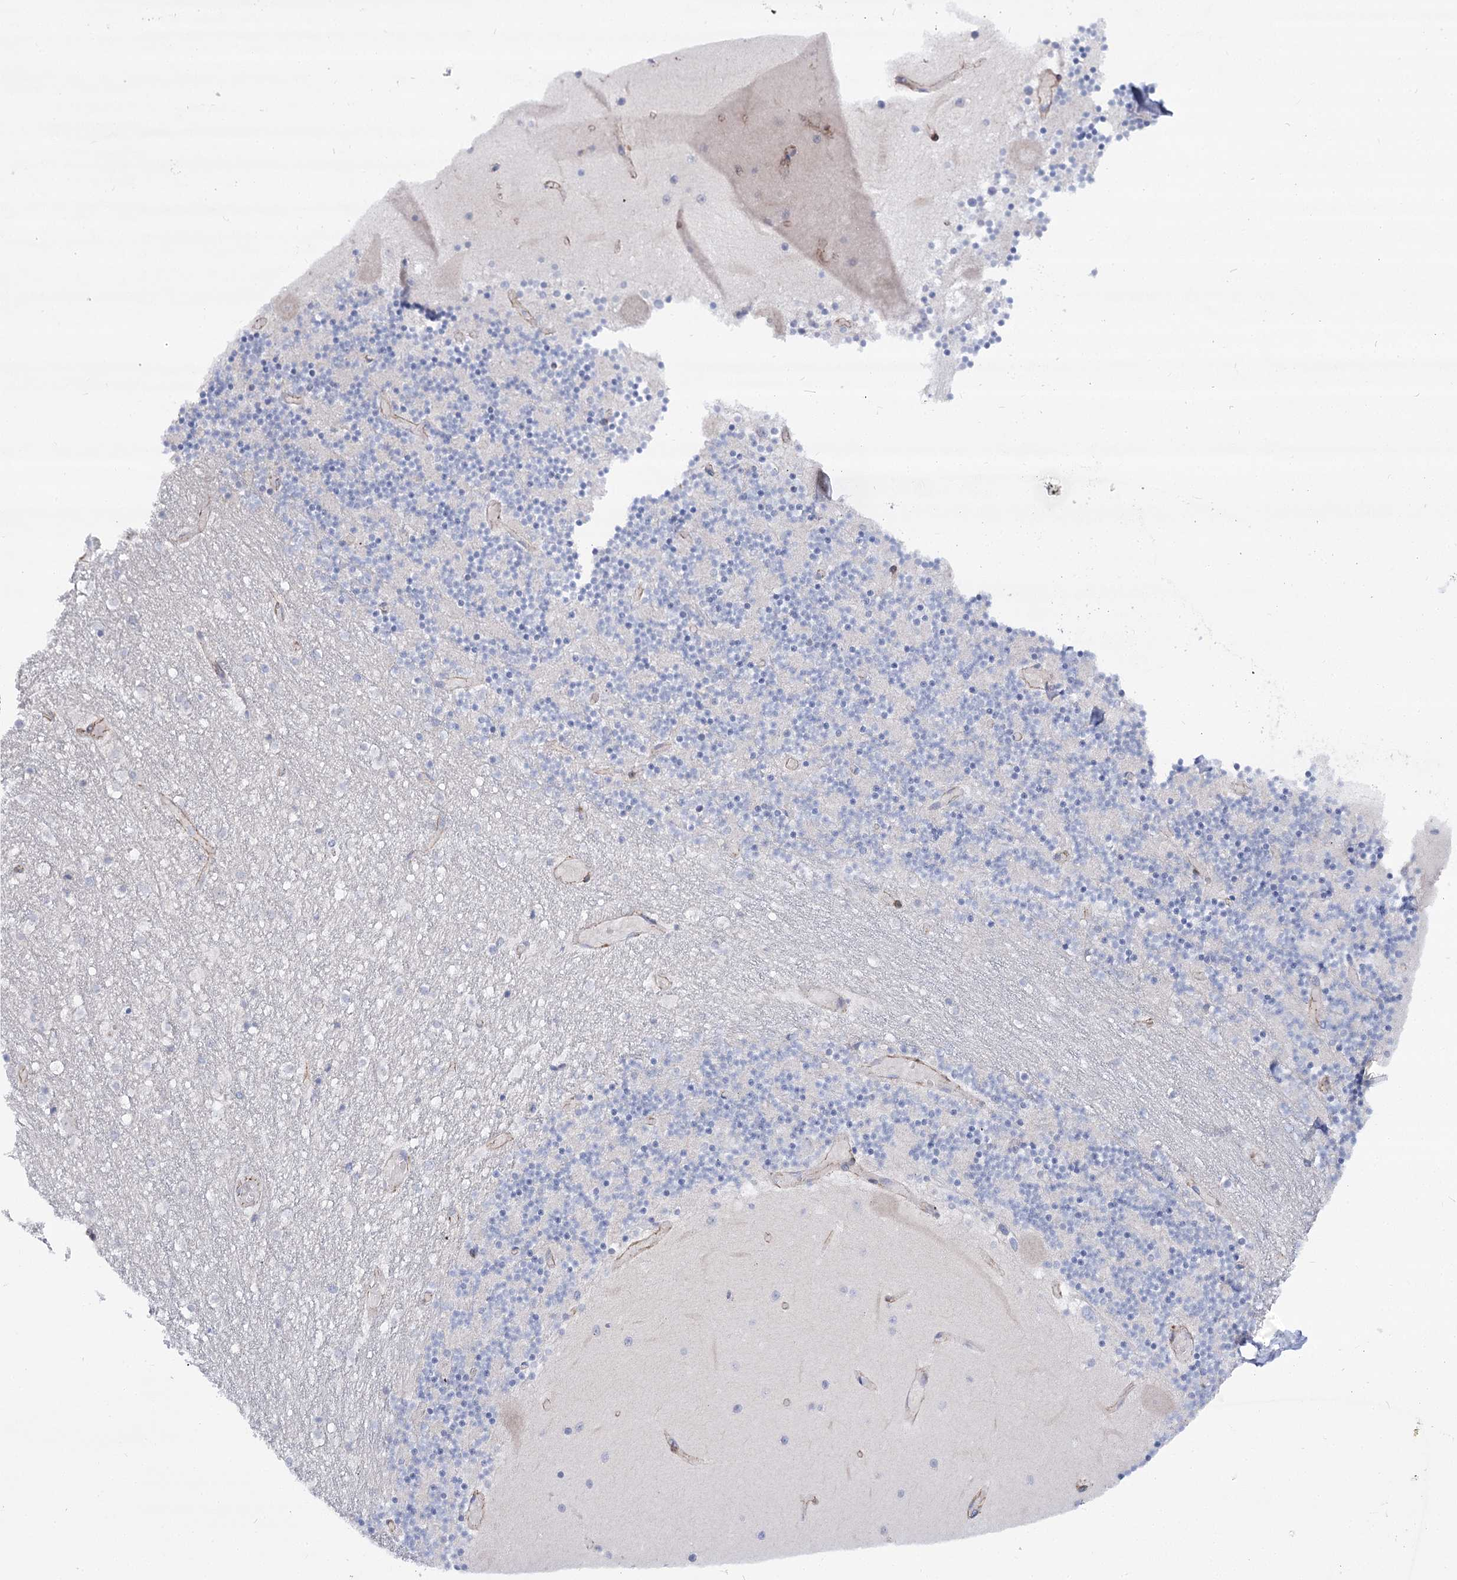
{"staining": {"intensity": "negative", "quantity": "none", "location": "none"}, "tissue": "cerebellum", "cell_type": "Cells in granular layer", "image_type": "normal", "snomed": [{"axis": "morphology", "description": "Normal tissue, NOS"}, {"axis": "topography", "description": "Cerebellum"}], "caption": "Cells in granular layer show no significant staining in normal cerebellum.", "gene": "NRAP", "patient": {"sex": "female", "age": 28}}